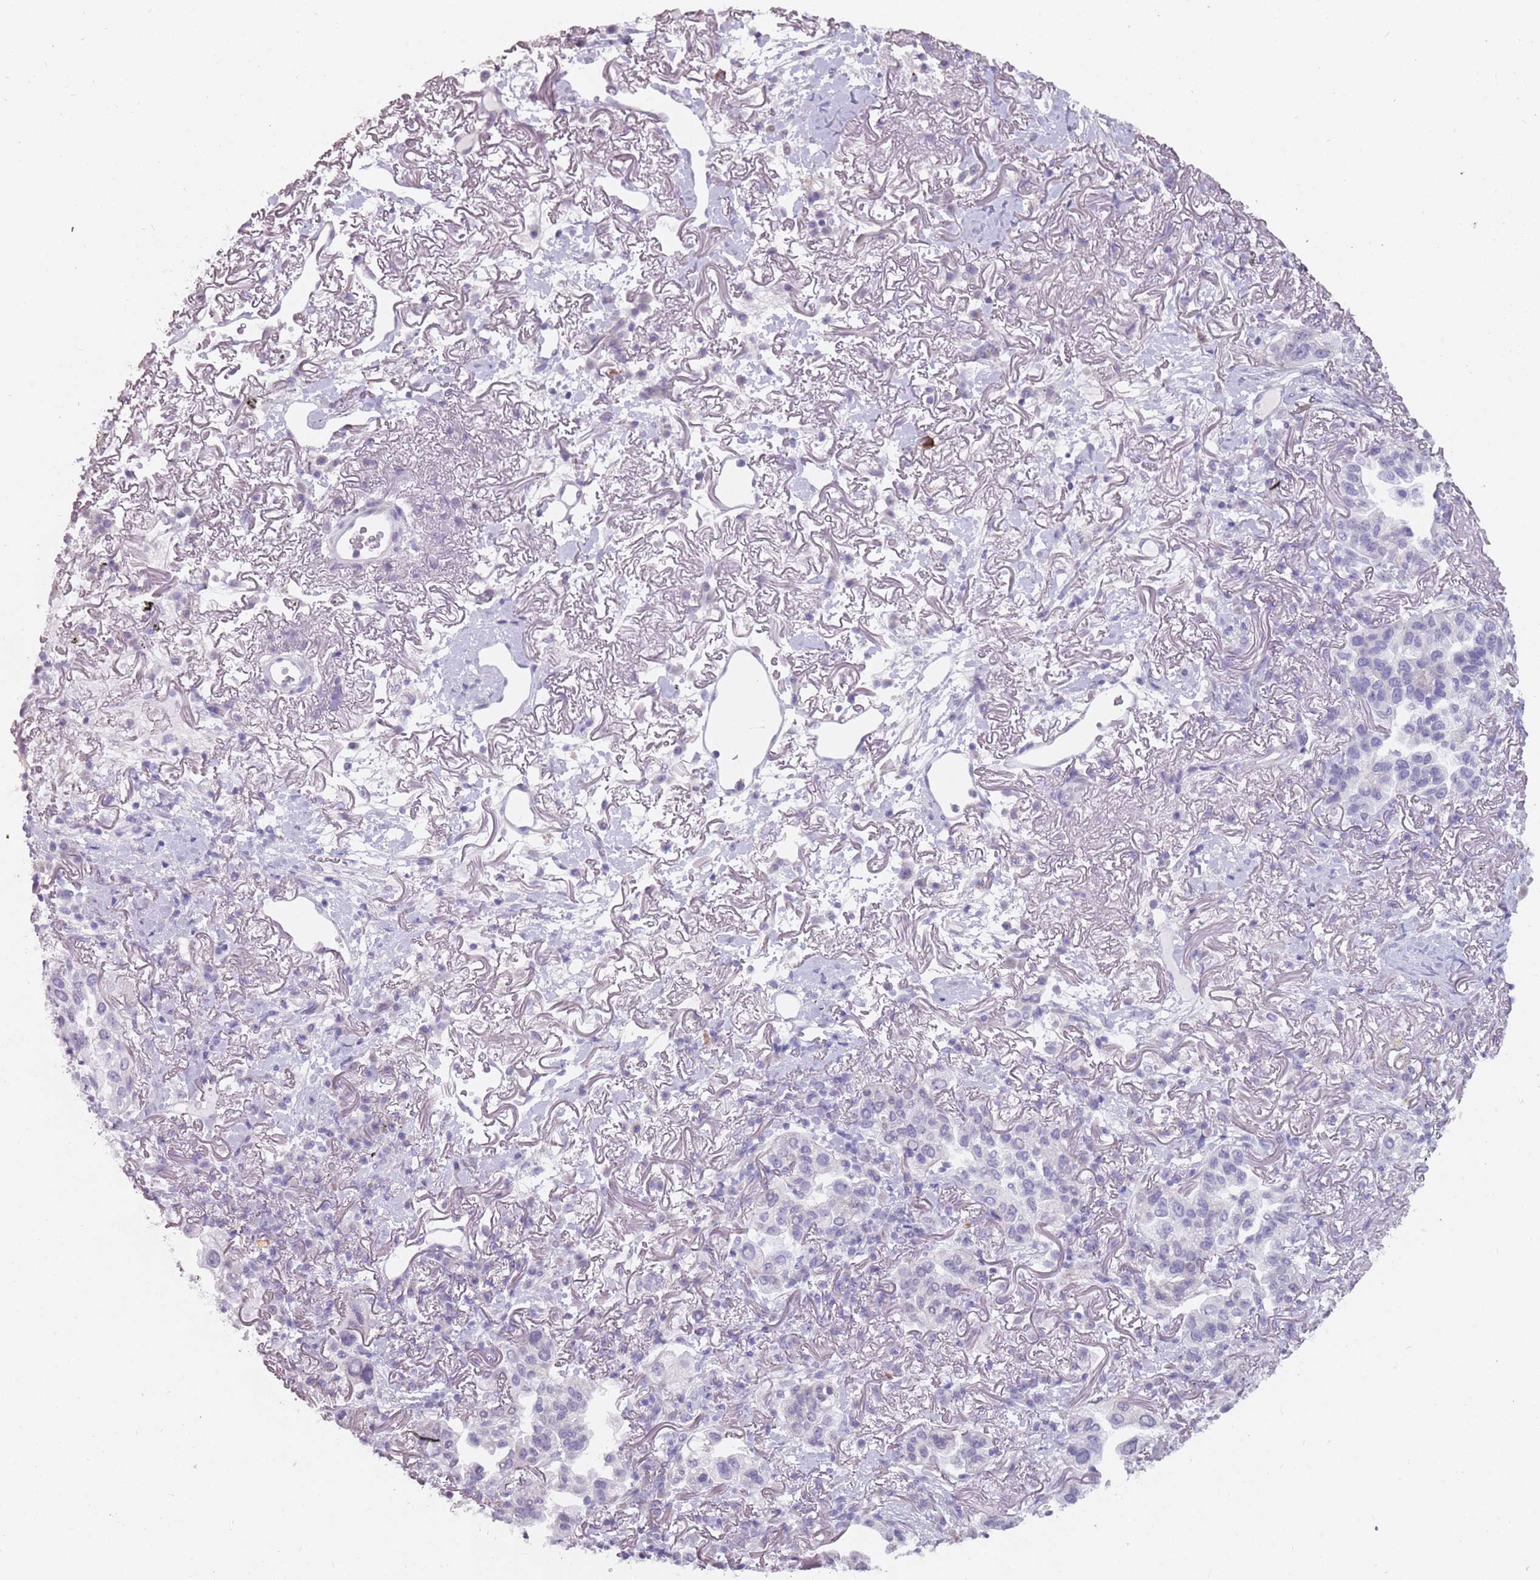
{"staining": {"intensity": "negative", "quantity": "none", "location": "none"}, "tissue": "lung cancer", "cell_type": "Tumor cells", "image_type": "cancer", "snomed": [{"axis": "morphology", "description": "Adenocarcinoma, NOS"}, {"axis": "topography", "description": "Lung"}], "caption": "DAB (3,3'-diaminobenzidine) immunohistochemical staining of human lung cancer (adenocarcinoma) demonstrates no significant staining in tumor cells. (DAB IHC with hematoxylin counter stain).", "gene": "DDX4", "patient": {"sex": "female", "age": 69}}